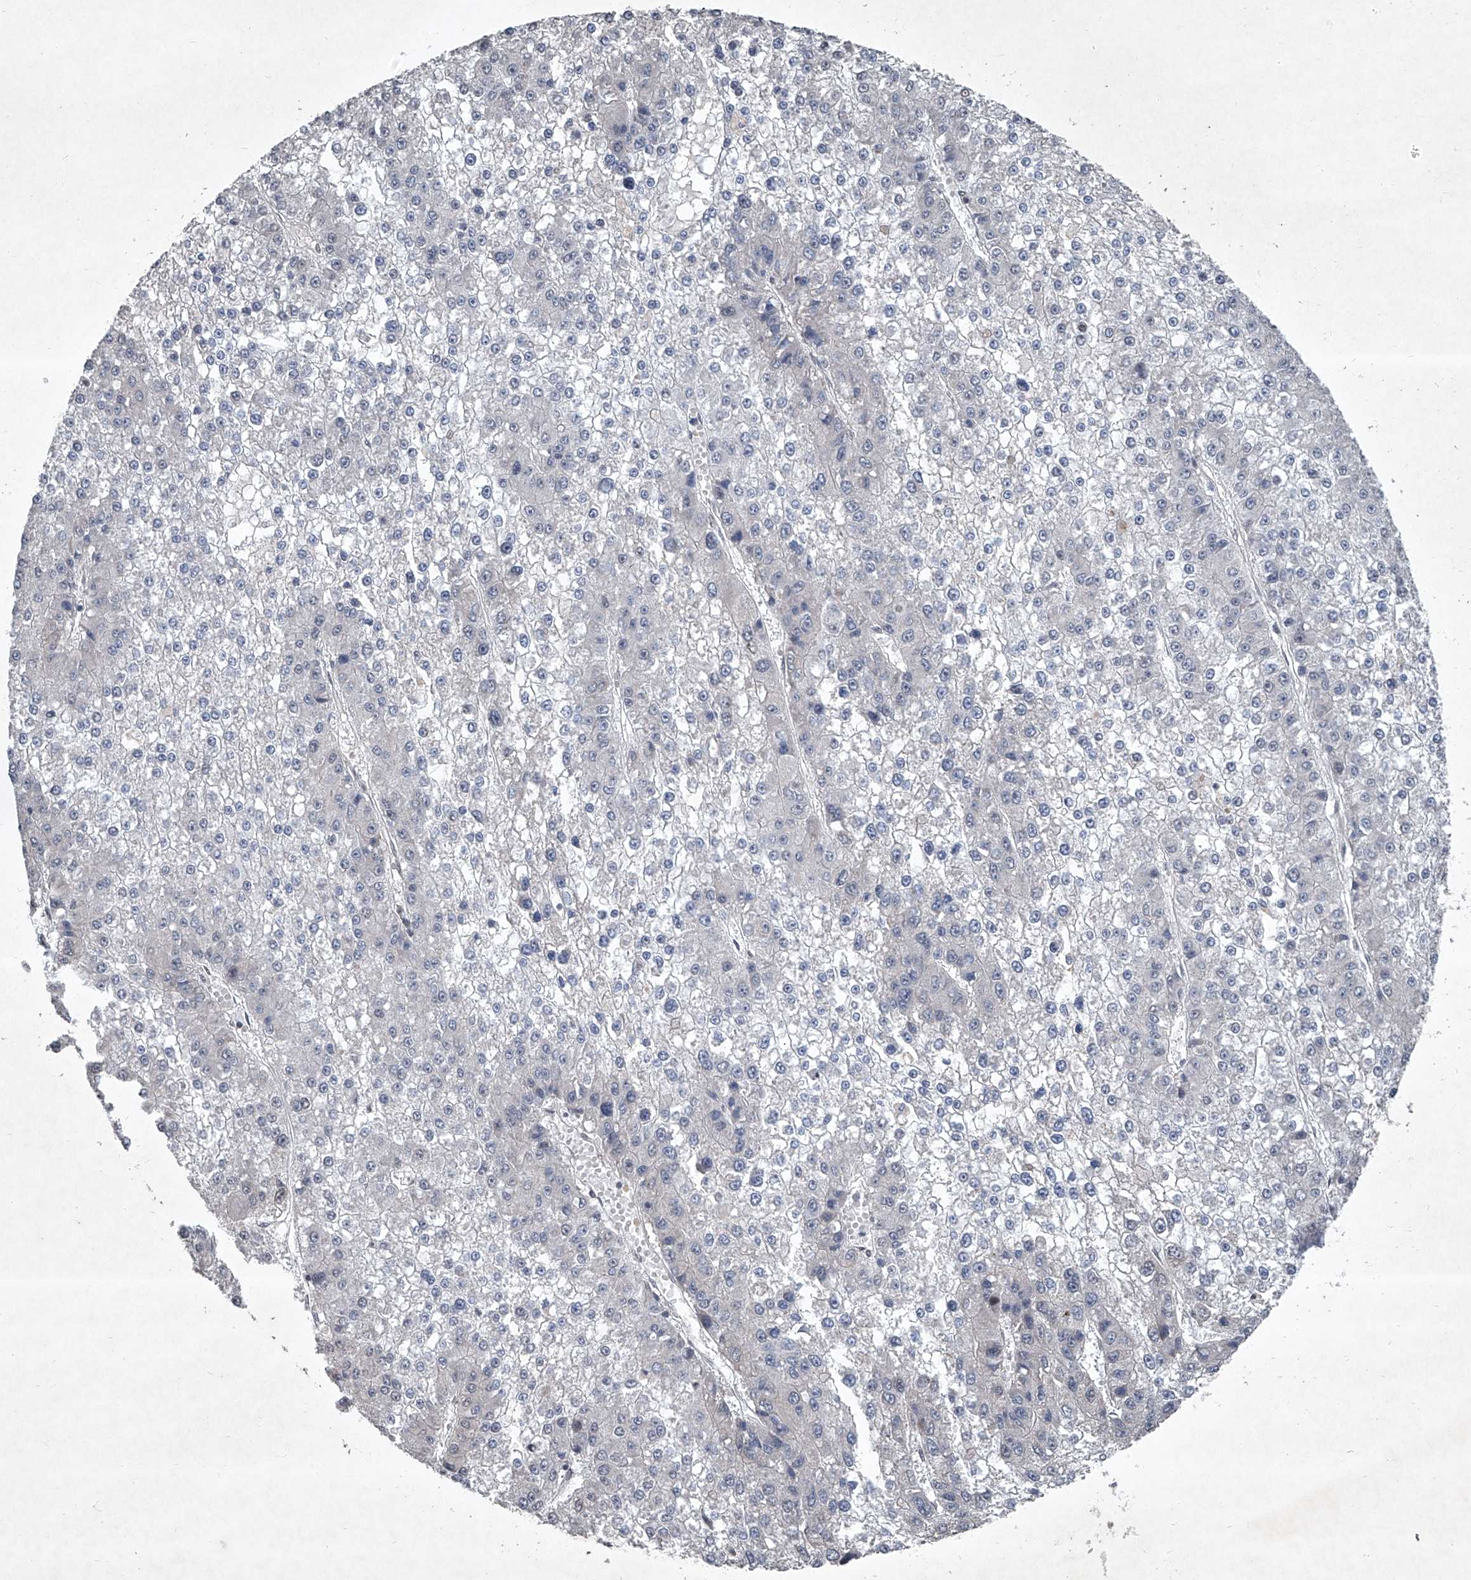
{"staining": {"intensity": "negative", "quantity": "none", "location": "none"}, "tissue": "liver cancer", "cell_type": "Tumor cells", "image_type": "cancer", "snomed": [{"axis": "morphology", "description": "Carcinoma, Hepatocellular, NOS"}, {"axis": "topography", "description": "Liver"}], "caption": "Hepatocellular carcinoma (liver) was stained to show a protein in brown. There is no significant positivity in tumor cells.", "gene": "DDX39B", "patient": {"sex": "female", "age": 73}}